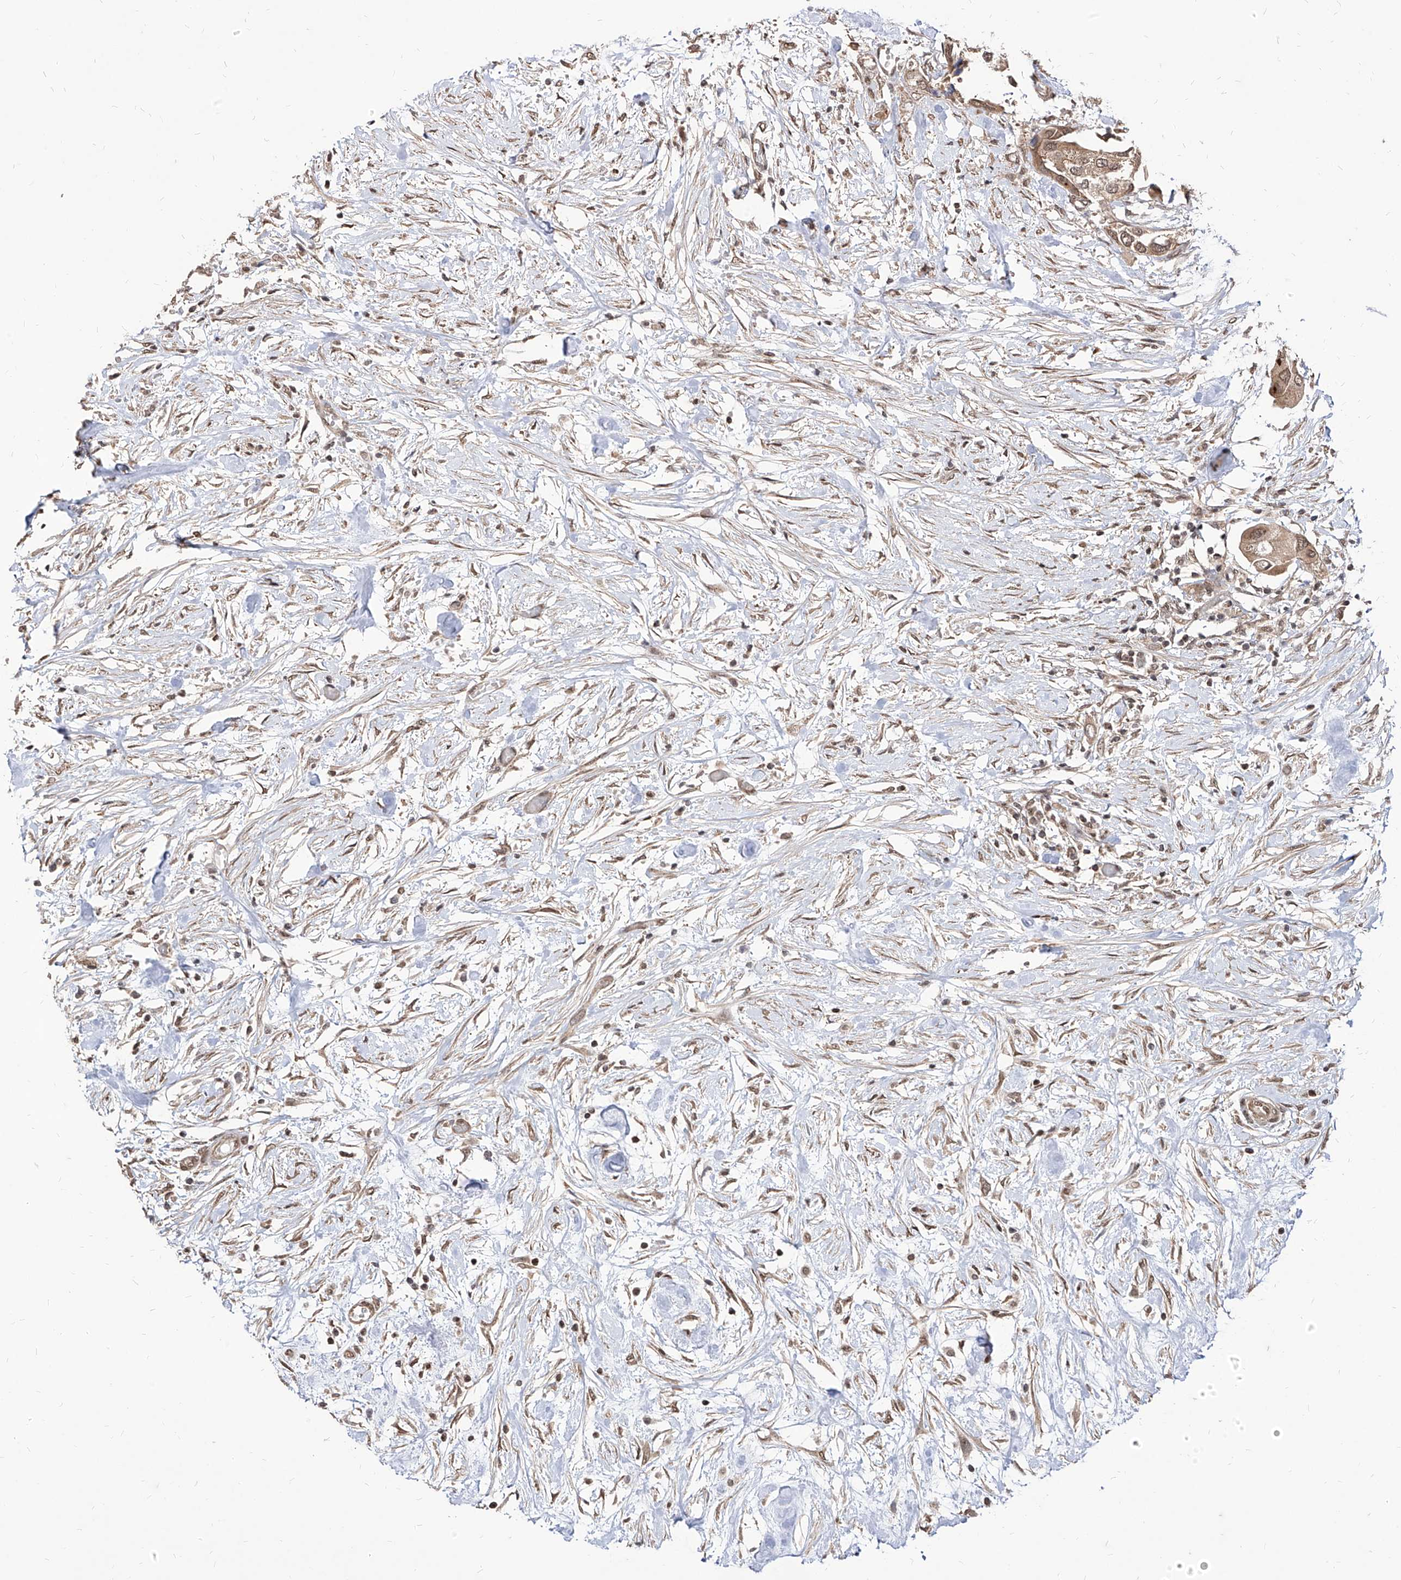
{"staining": {"intensity": "moderate", "quantity": ">75%", "location": "cytoplasmic/membranous"}, "tissue": "urothelial cancer", "cell_type": "Tumor cells", "image_type": "cancer", "snomed": [{"axis": "morphology", "description": "Urothelial carcinoma, High grade"}, {"axis": "topography", "description": "Urinary bladder"}], "caption": "The immunohistochemical stain highlights moderate cytoplasmic/membranous staining in tumor cells of high-grade urothelial carcinoma tissue.", "gene": "C8orf82", "patient": {"sex": "male", "age": 64}}